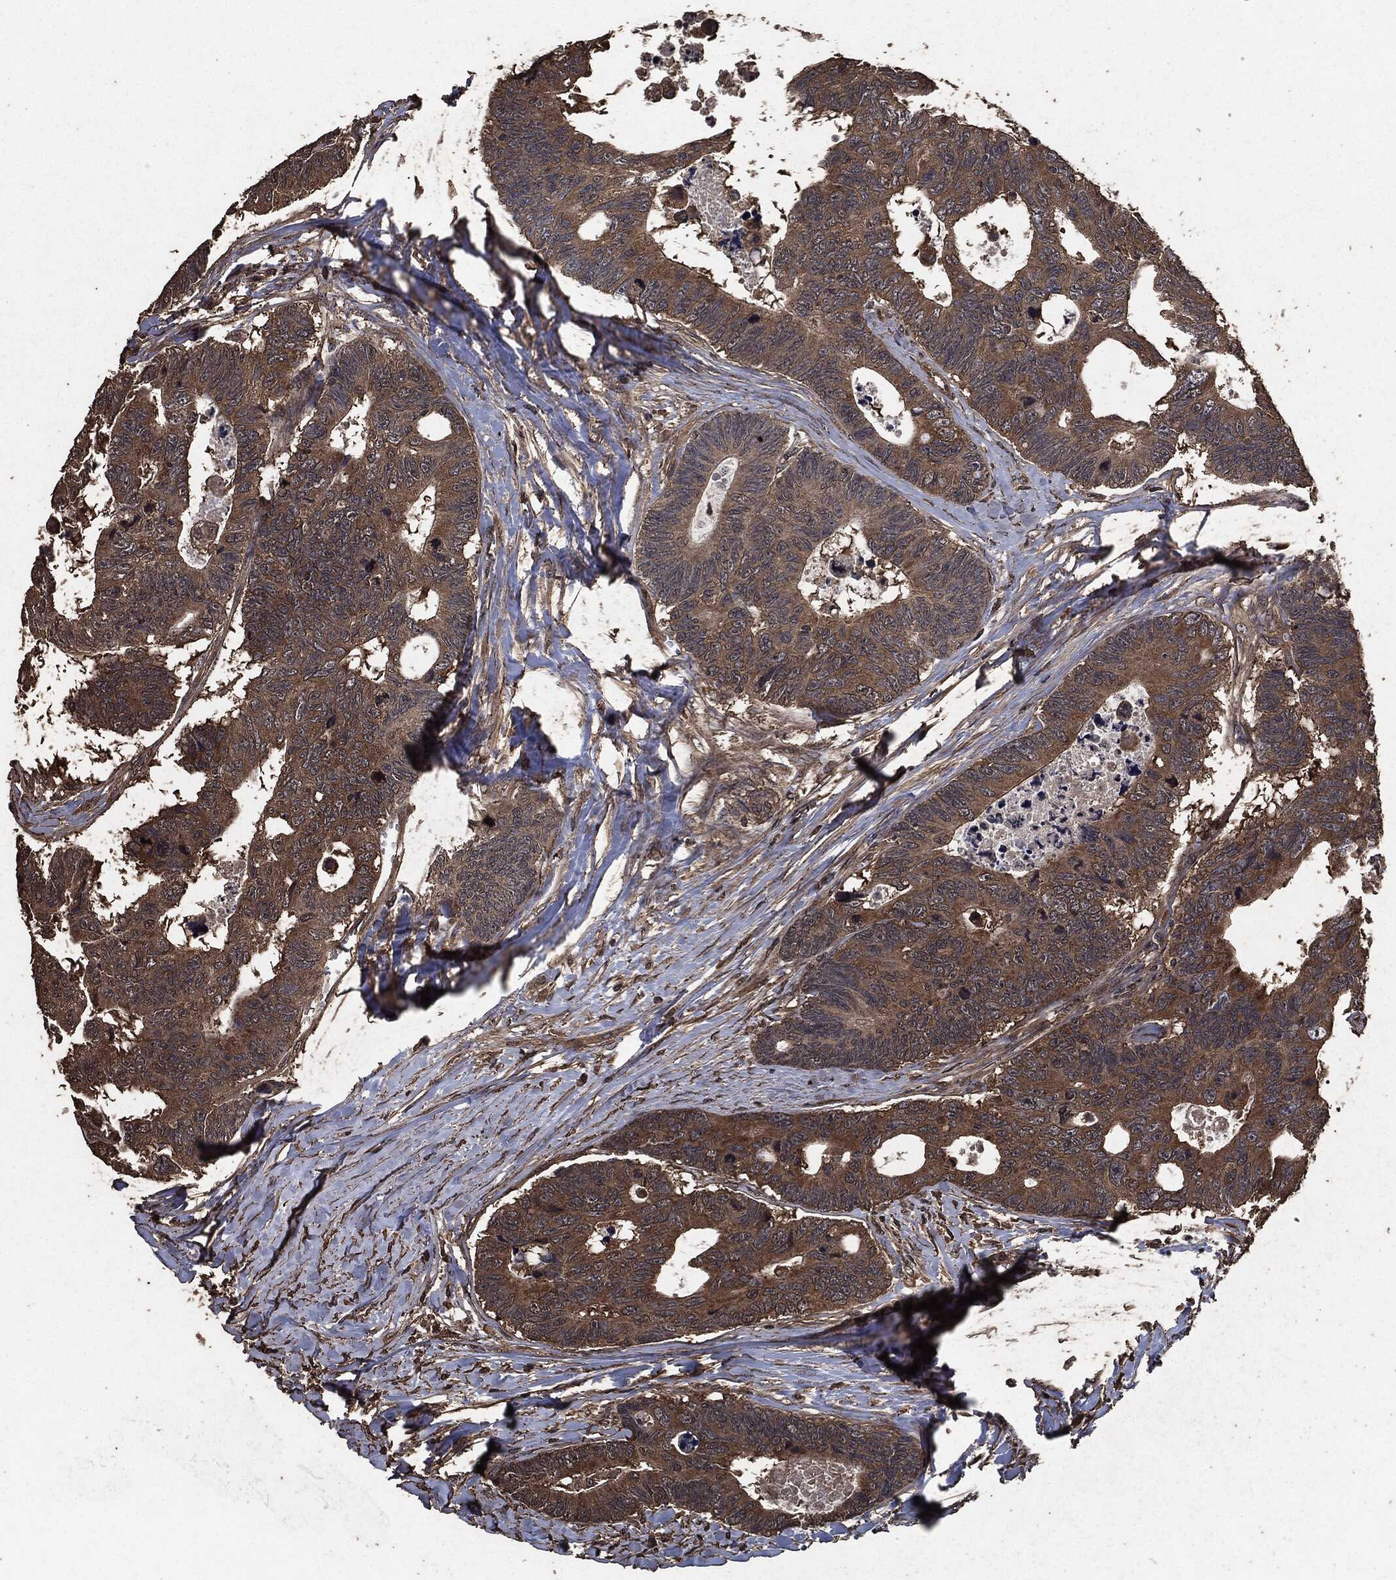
{"staining": {"intensity": "moderate", "quantity": ">75%", "location": "cytoplasmic/membranous"}, "tissue": "colorectal cancer", "cell_type": "Tumor cells", "image_type": "cancer", "snomed": [{"axis": "morphology", "description": "Adenocarcinoma, NOS"}, {"axis": "topography", "description": "Colon"}], "caption": "Approximately >75% of tumor cells in colorectal cancer (adenocarcinoma) exhibit moderate cytoplasmic/membranous protein expression as visualized by brown immunohistochemical staining.", "gene": "AKT1S1", "patient": {"sex": "female", "age": 77}}